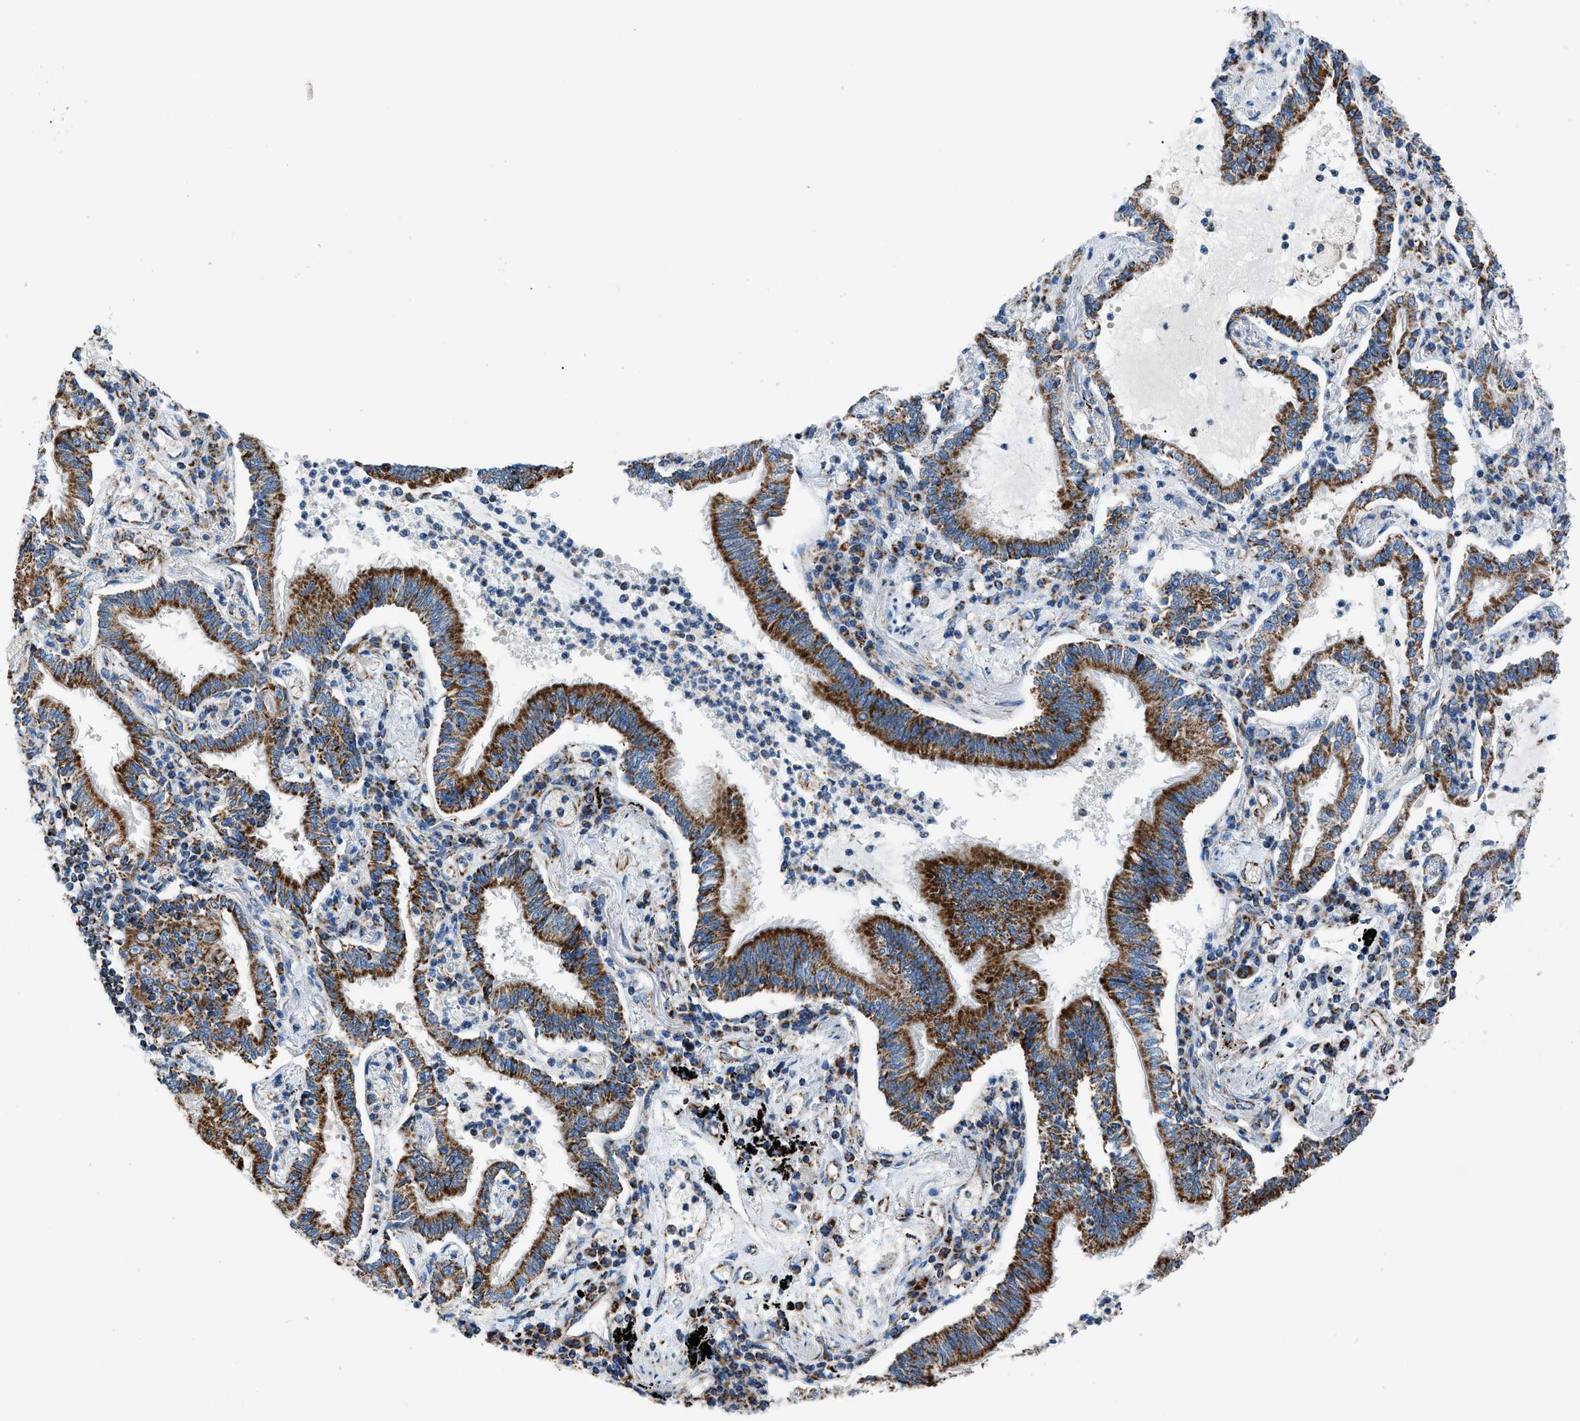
{"staining": {"intensity": "strong", "quantity": ">75%", "location": "cytoplasmic/membranous"}, "tissue": "lung cancer", "cell_type": "Tumor cells", "image_type": "cancer", "snomed": [{"axis": "morphology", "description": "Normal tissue, NOS"}, {"axis": "morphology", "description": "Adenocarcinoma, NOS"}, {"axis": "topography", "description": "Bronchus"}, {"axis": "topography", "description": "Lung"}], "caption": "Strong cytoplasmic/membranous positivity for a protein is present in approximately >75% of tumor cells of adenocarcinoma (lung) using IHC.", "gene": "PHB2", "patient": {"sex": "female", "age": 70}}